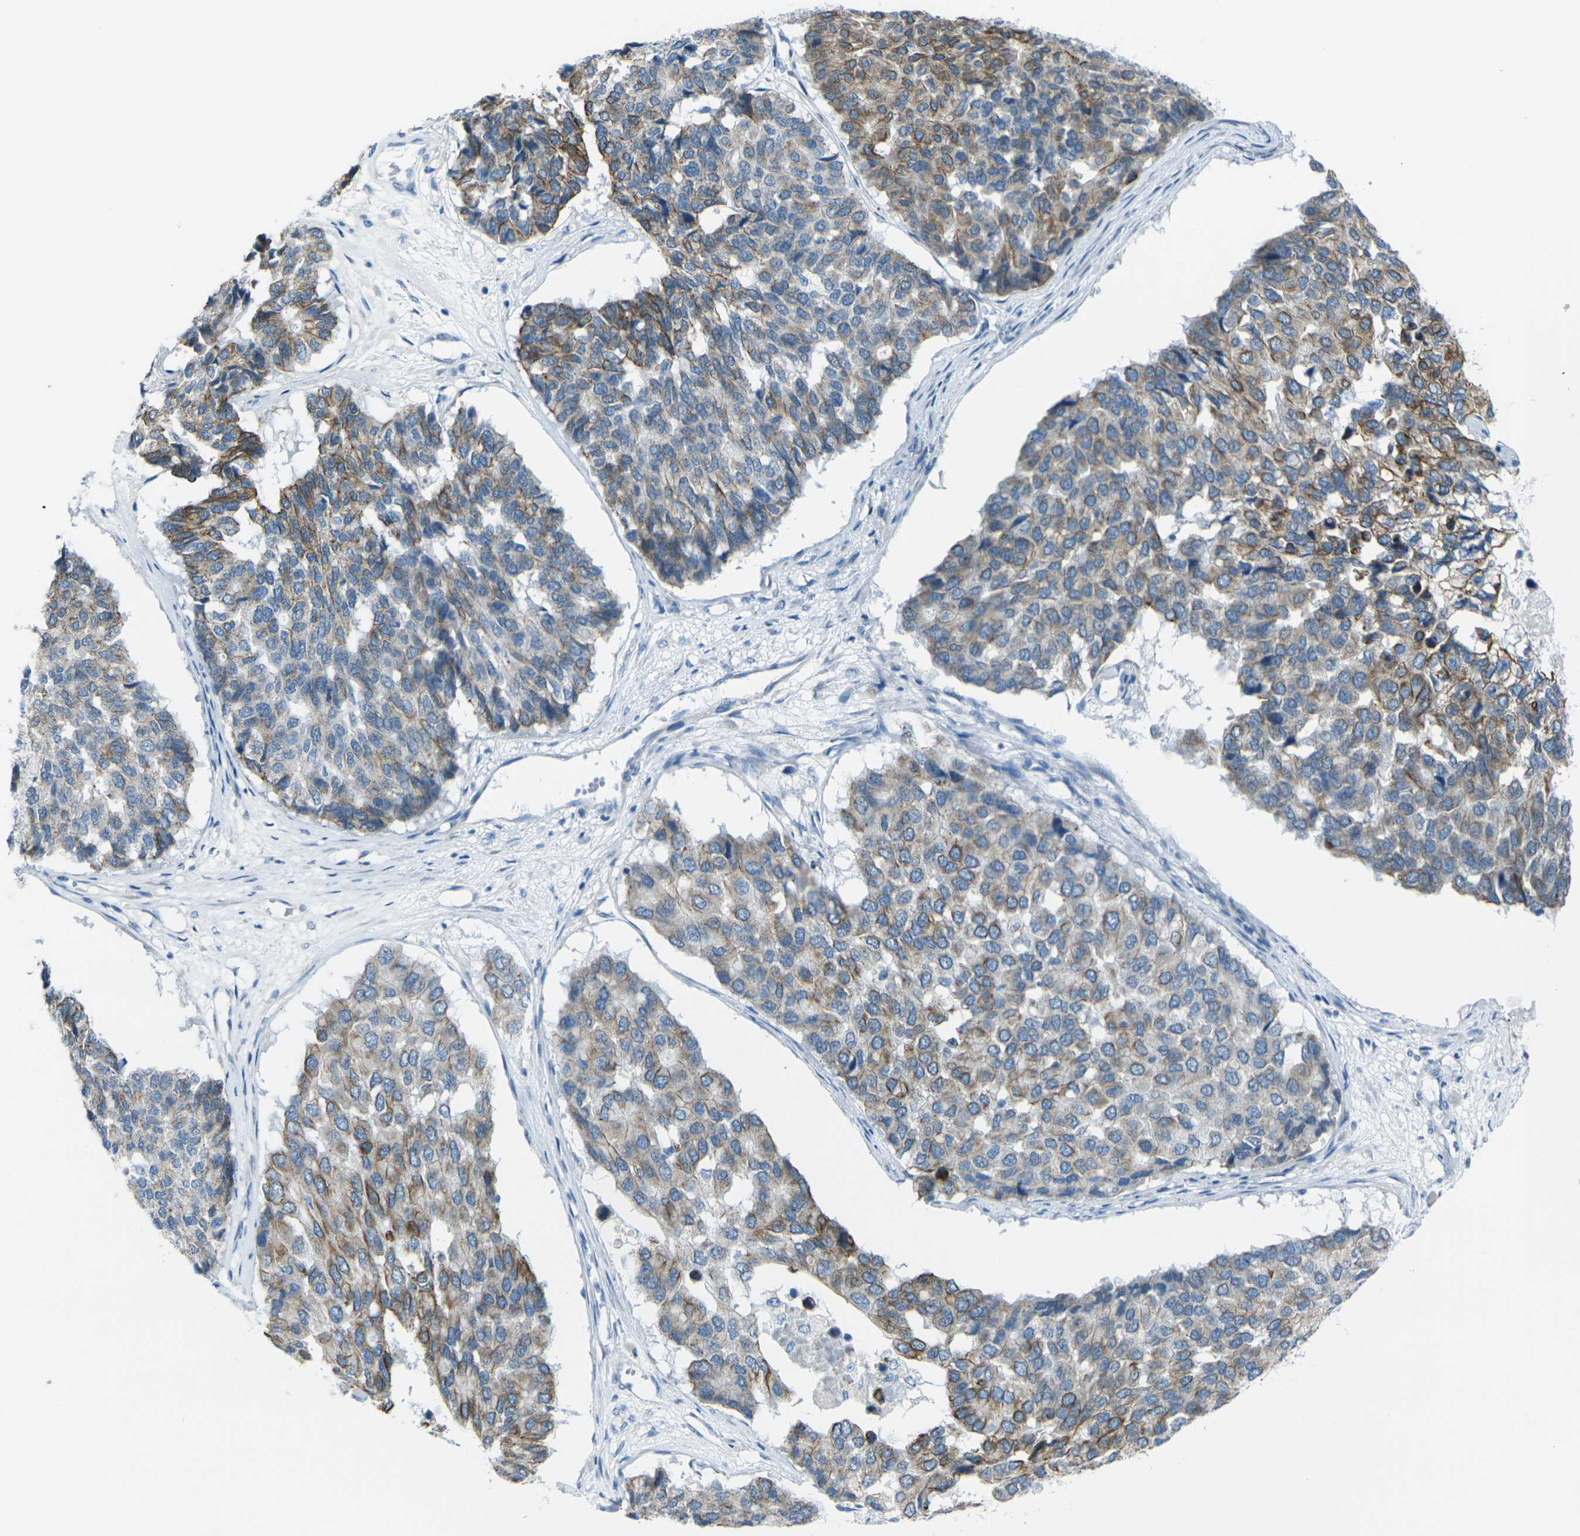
{"staining": {"intensity": "moderate", "quantity": ">75%", "location": "cytoplasmic/membranous"}, "tissue": "pancreatic cancer", "cell_type": "Tumor cells", "image_type": "cancer", "snomed": [{"axis": "morphology", "description": "Adenocarcinoma, NOS"}, {"axis": "topography", "description": "Pancreas"}], "caption": "Human pancreatic cancer (adenocarcinoma) stained for a protein (brown) reveals moderate cytoplasmic/membranous positive expression in approximately >75% of tumor cells.", "gene": "ANKRD46", "patient": {"sex": "male", "age": 50}}